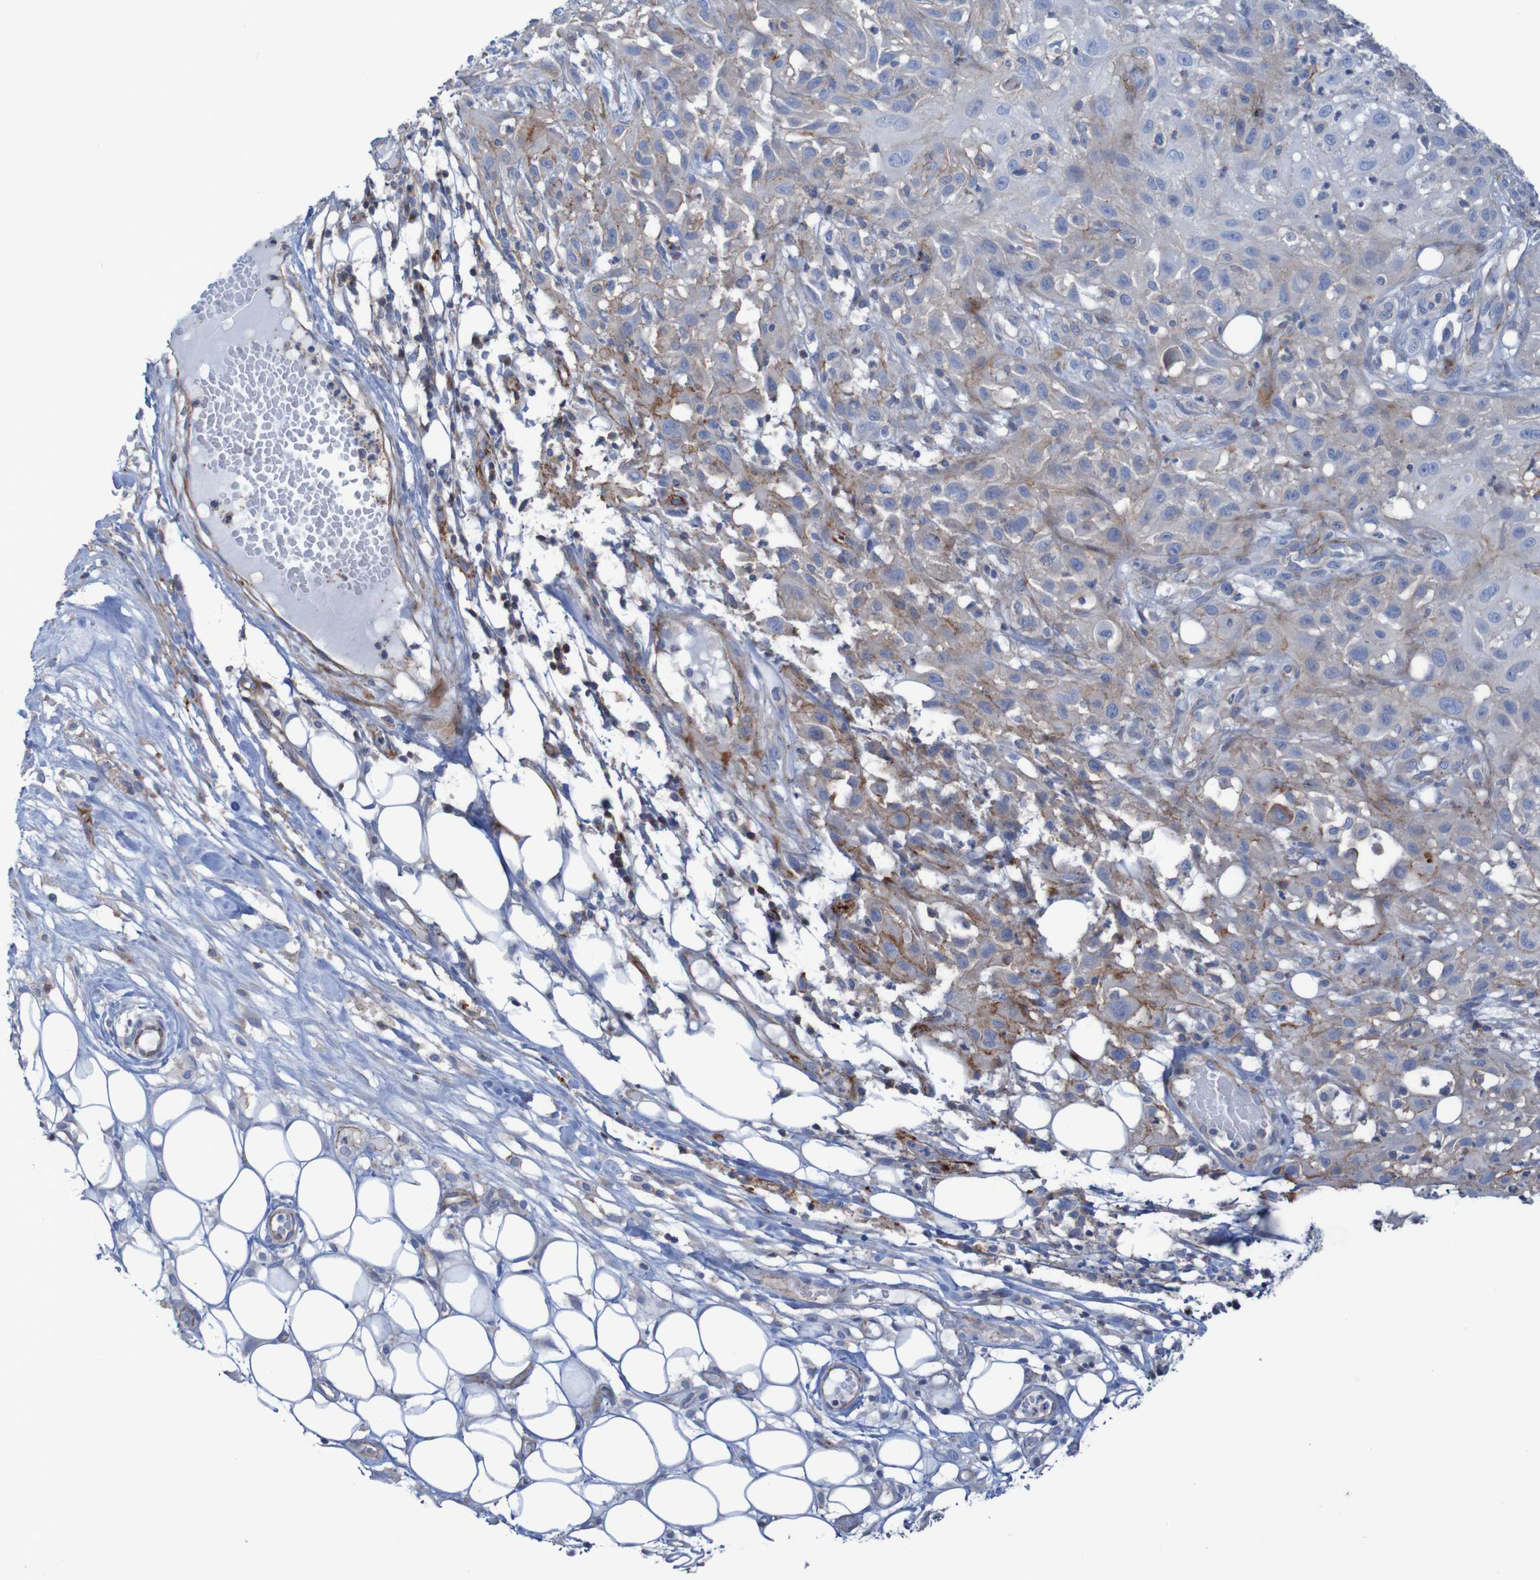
{"staining": {"intensity": "moderate", "quantity": "<25%", "location": "cytoplasmic/membranous"}, "tissue": "skin cancer", "cell_type": "Tumor cells", "image_type": "cancer", "snomed": [{"axis": "morphology", "description": "Squamous cell carcinoma, NOS"}, {"axis": "topography", "description": "Skin"}], "caption": "Skin squamous cell carcinoma stained with immunohistochemistry (IHC) displays moderate cytoplasmic/membranous expression in approximately <25% of tumor cells.", "gene": "RNF182", "patient": {"sex": "male", "age": 75}}